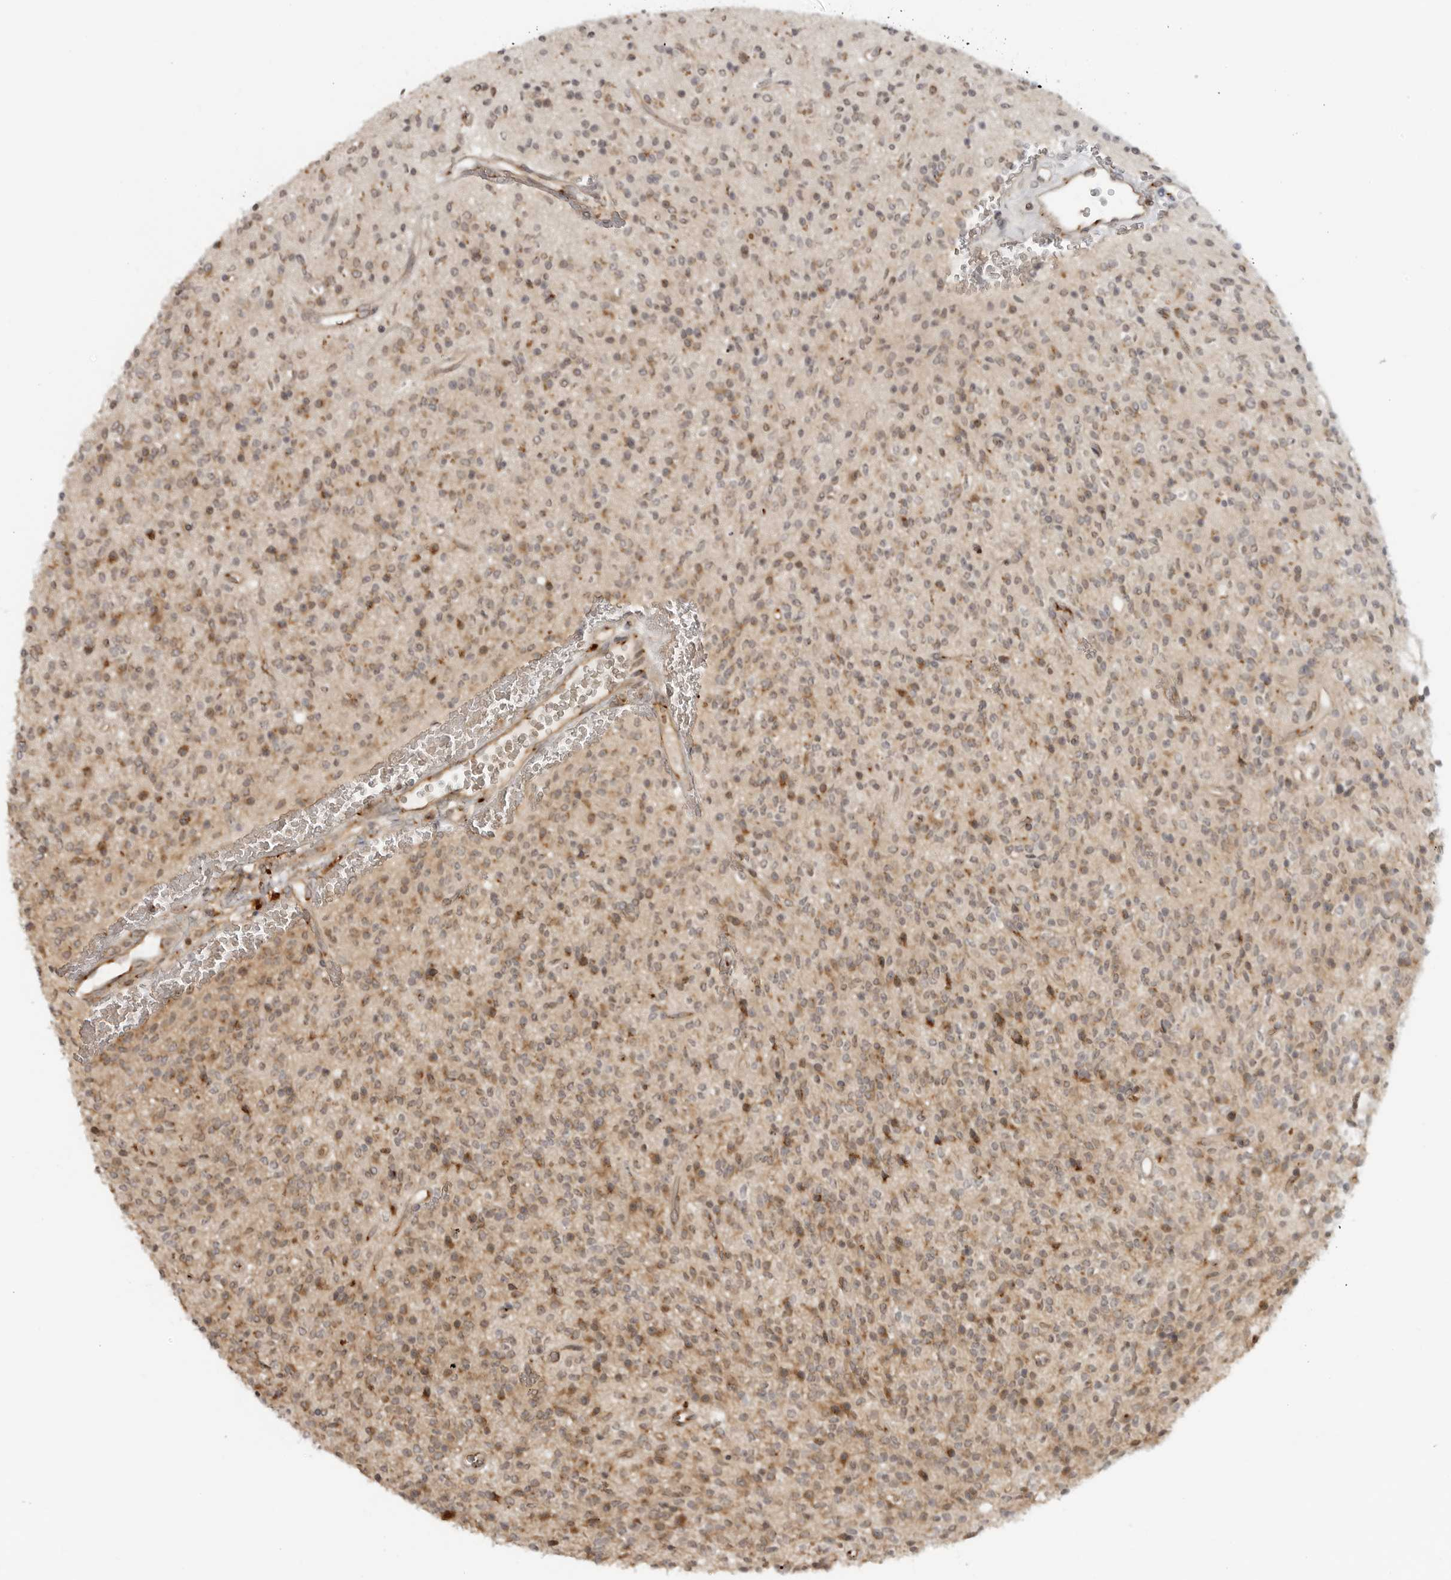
{"staining": {"intensity": "moderate", "quantity": "25%-75%", "location": "cytoplasmic/membranous"}, "tissue": "glioma", "cell_type": "Tumor cells", "image_type": "cancer", "snomed": [{"axis": "morphology", "description": "Glioma, malignant, High grade"}, {"axis": "topography", "description": "Brain"}], "caption": "High-grade glioma (malignant) stained for a protein (brown) demonstrates moderate cytoplasmic/membranous positive positivity in approximately 25%-75% of tumor cells.", "gene": "COPA", "patient": {"sex": "male", "age": 34}}